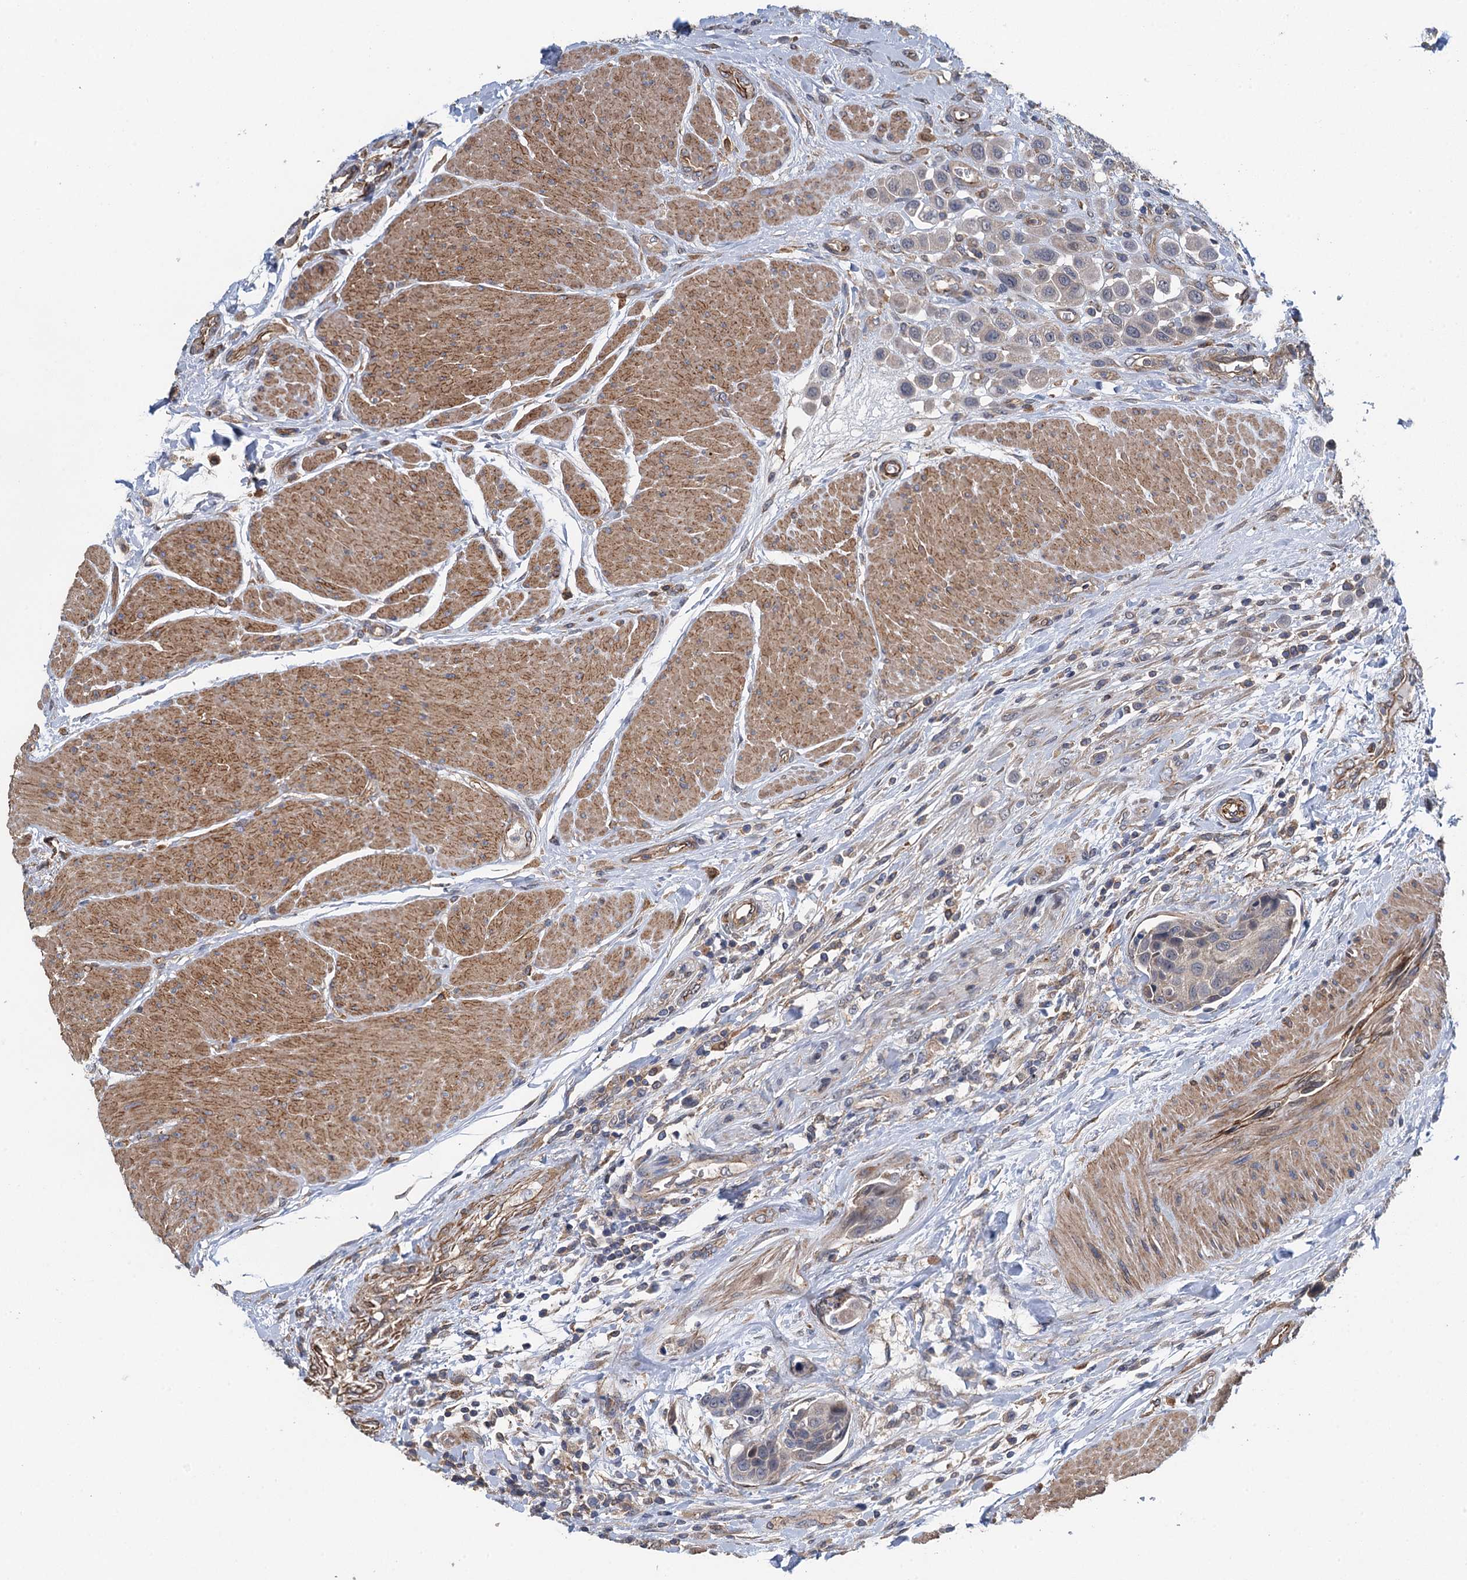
{"staining": {"intensity": "negative", "quantity": "none", "location": "none"}, "tissue": "urothelial cancer", "cell_type": "Tumor cells", "image_type": "cancer", "snomed": [{"axis": "morphology", "description": "Urothelial carcinoma, High grade"}, {"axis": "topography", "description": "Urinary bladder"}], "caption": "IHC of human urothelial carcinoma (high-grade) shows no staining in tumor cells.", "gene": "RSAD2", "patient": {"sex": "male", "age": 50}}